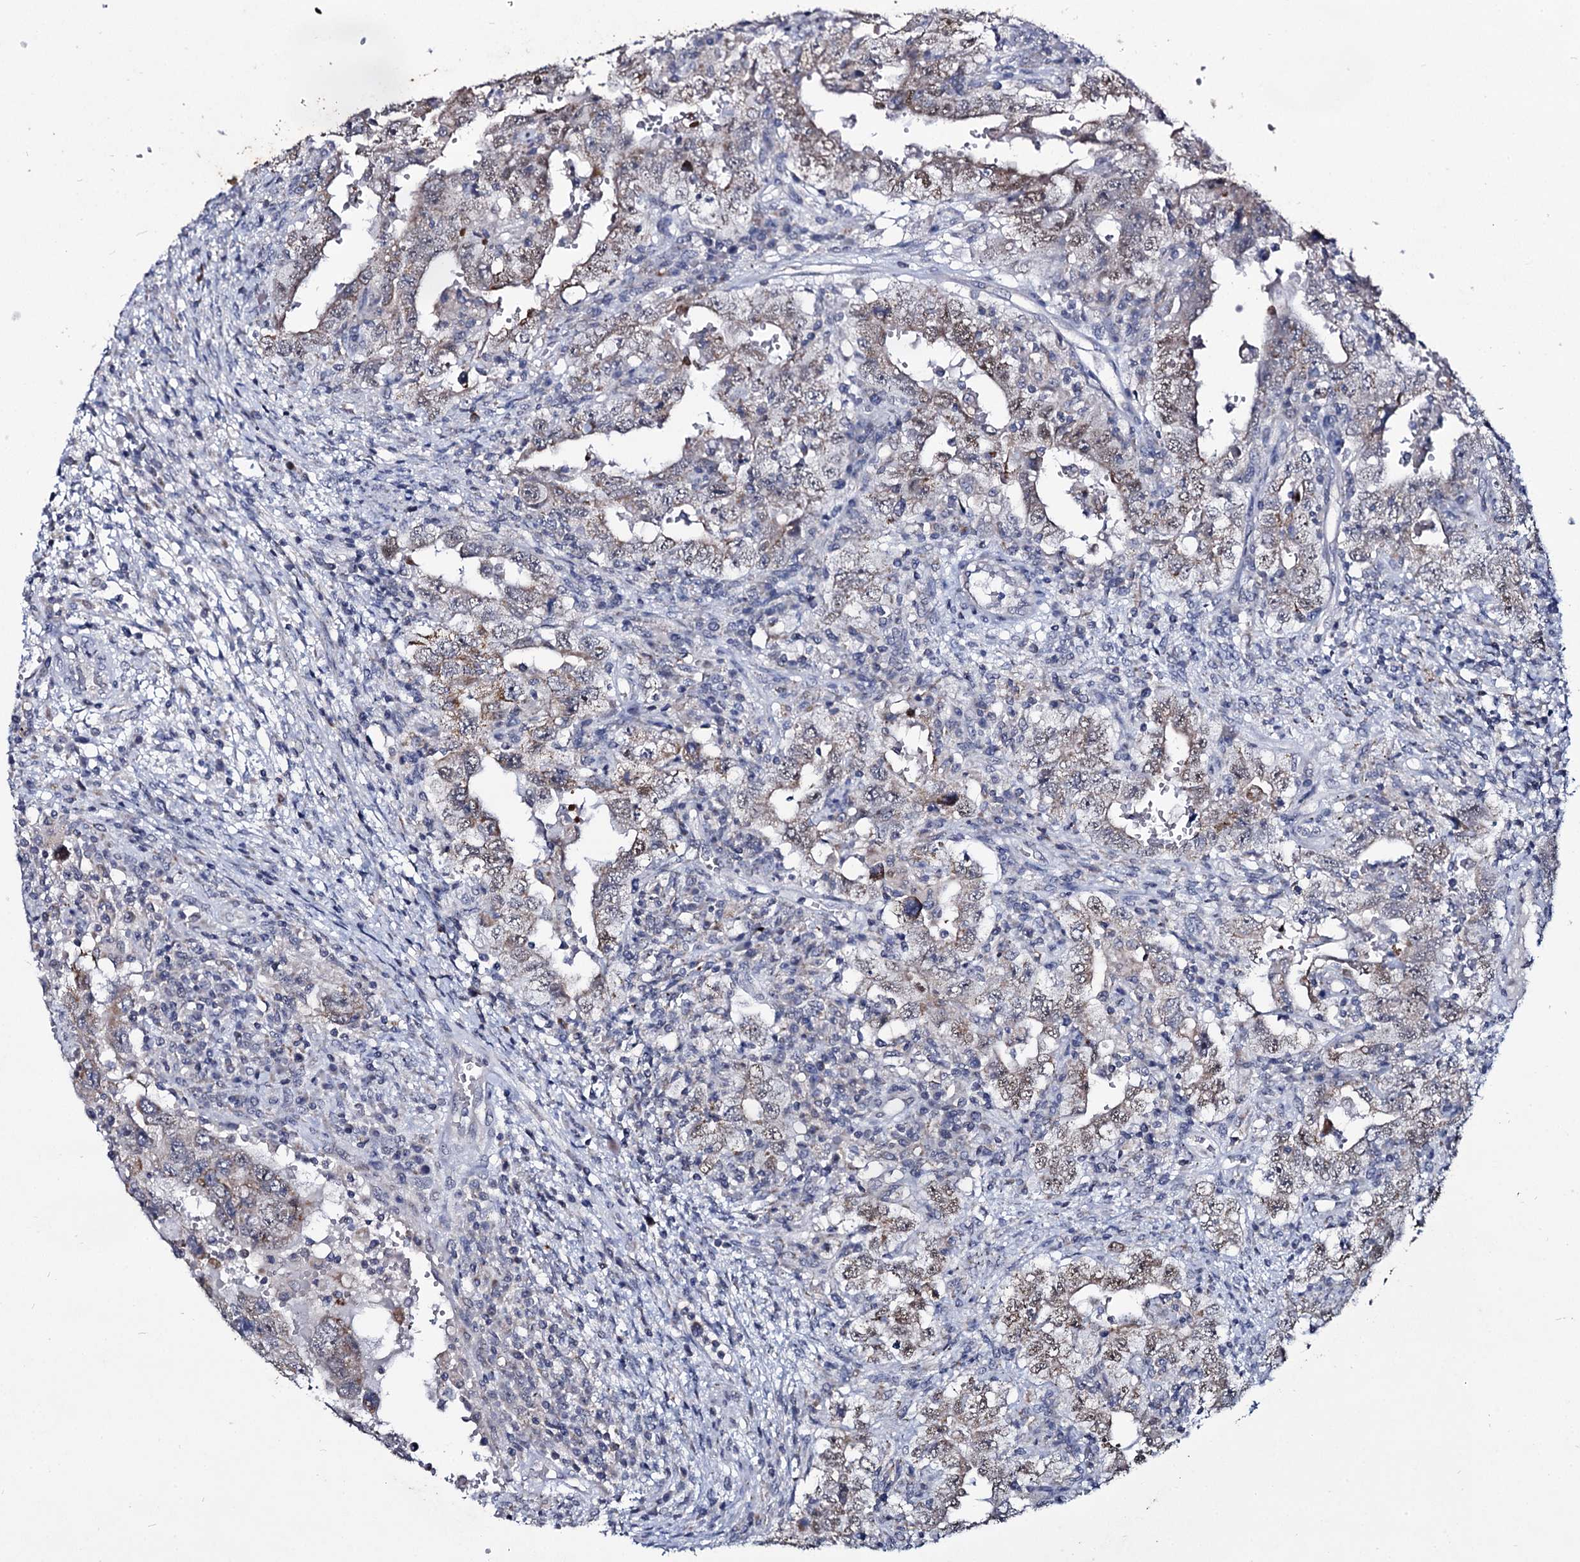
{"staining": {"intensity": "moderate", "quantity": "<25%", "location": "nuclear"}, "tissue": "testis cancer", "cell_type": "Tumor cells", "image_type": "cancer", "snomed": [{"axis": "morphology", "description": "Carcinoma, Embryonal, NOS"}, {"axis": "topography", "description": "Testis"}], "caption": "Protein staining of testis cancer (embryonal carcinoma) tissue reveals moderate nuclear staining in approximately <25% of tumor cells. Using DAB (brown) and hematoxylin (blue) stains, captured at high magnification using brightfield microscopy.", "gene": "RPUSD4", "patient": {"sex": "male", "age": 26}}